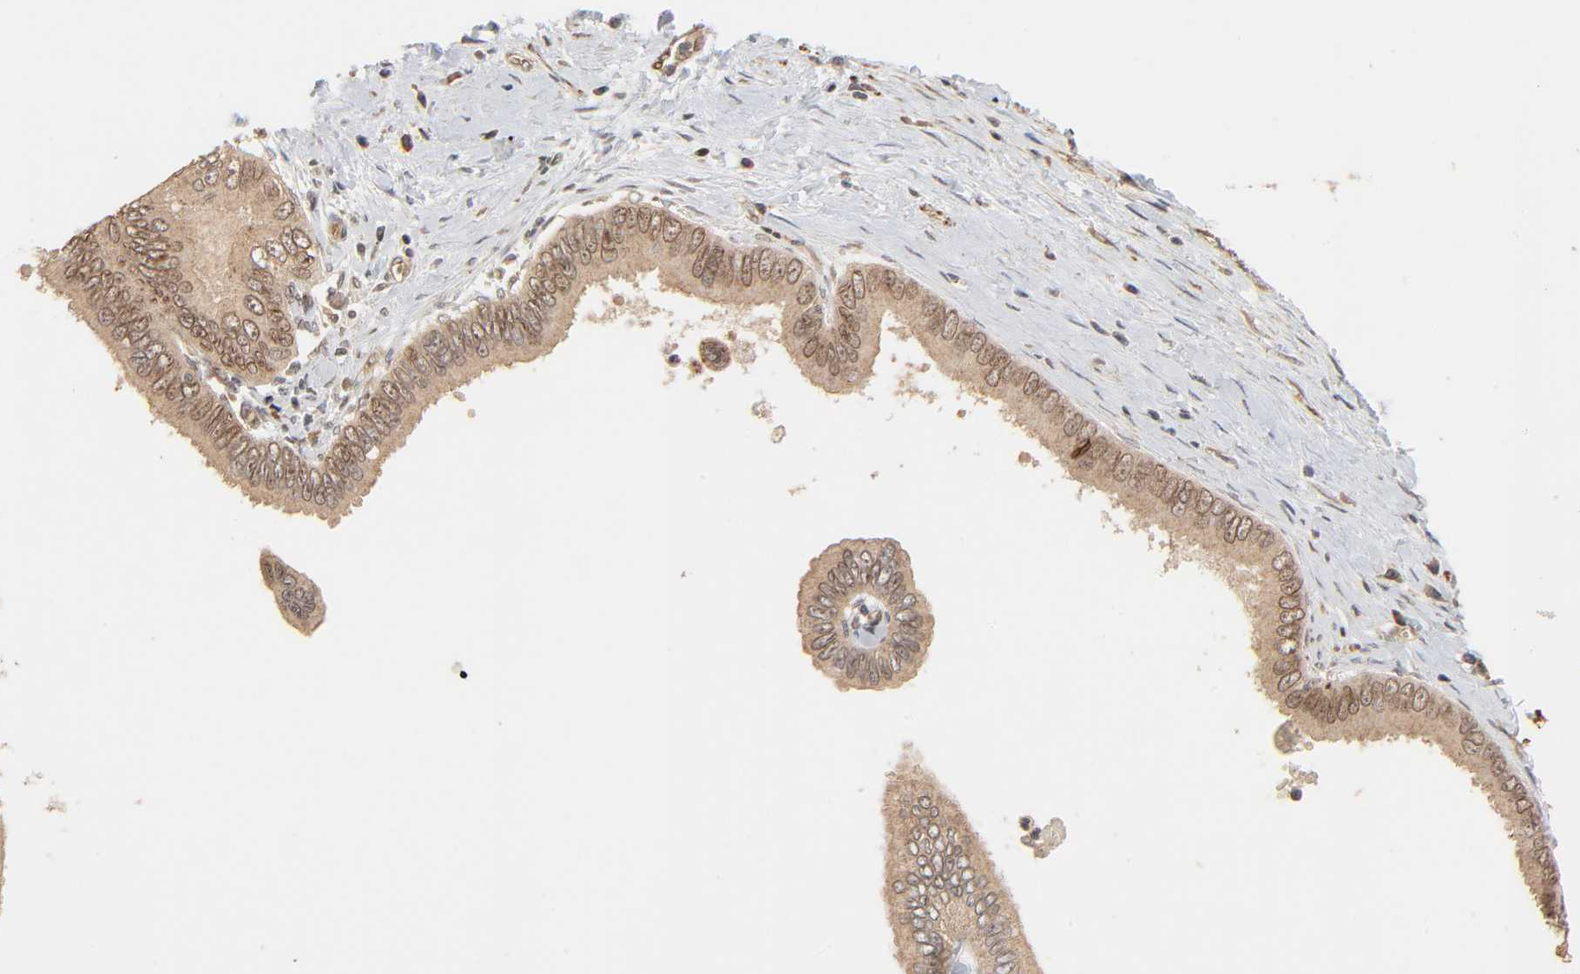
{"staining": {"intensity": "moderate", "quantity": ">75%", "location": "cytoplasmic/membranous,nuclear"}, "tissue": "pancreatic cancer", "cell_type": "Tumor cells", "image_type": "cancer", "snomed": [{"axis": "morphology", "description": "Normal tissue, NOS"}, {"axis": "topography", "description": "Lymph node"}], "caption": "Immunohistochemistry (IHC) photomicrograph of pancreatic cancer stained for a protein (brown), which reveals medium levels of moderate cytoplasmic/membranous and nuclear expression in approximately >75% of tumor cells.", "gene": "NEMF", "patient": {"sex": "male", "age": 50}}